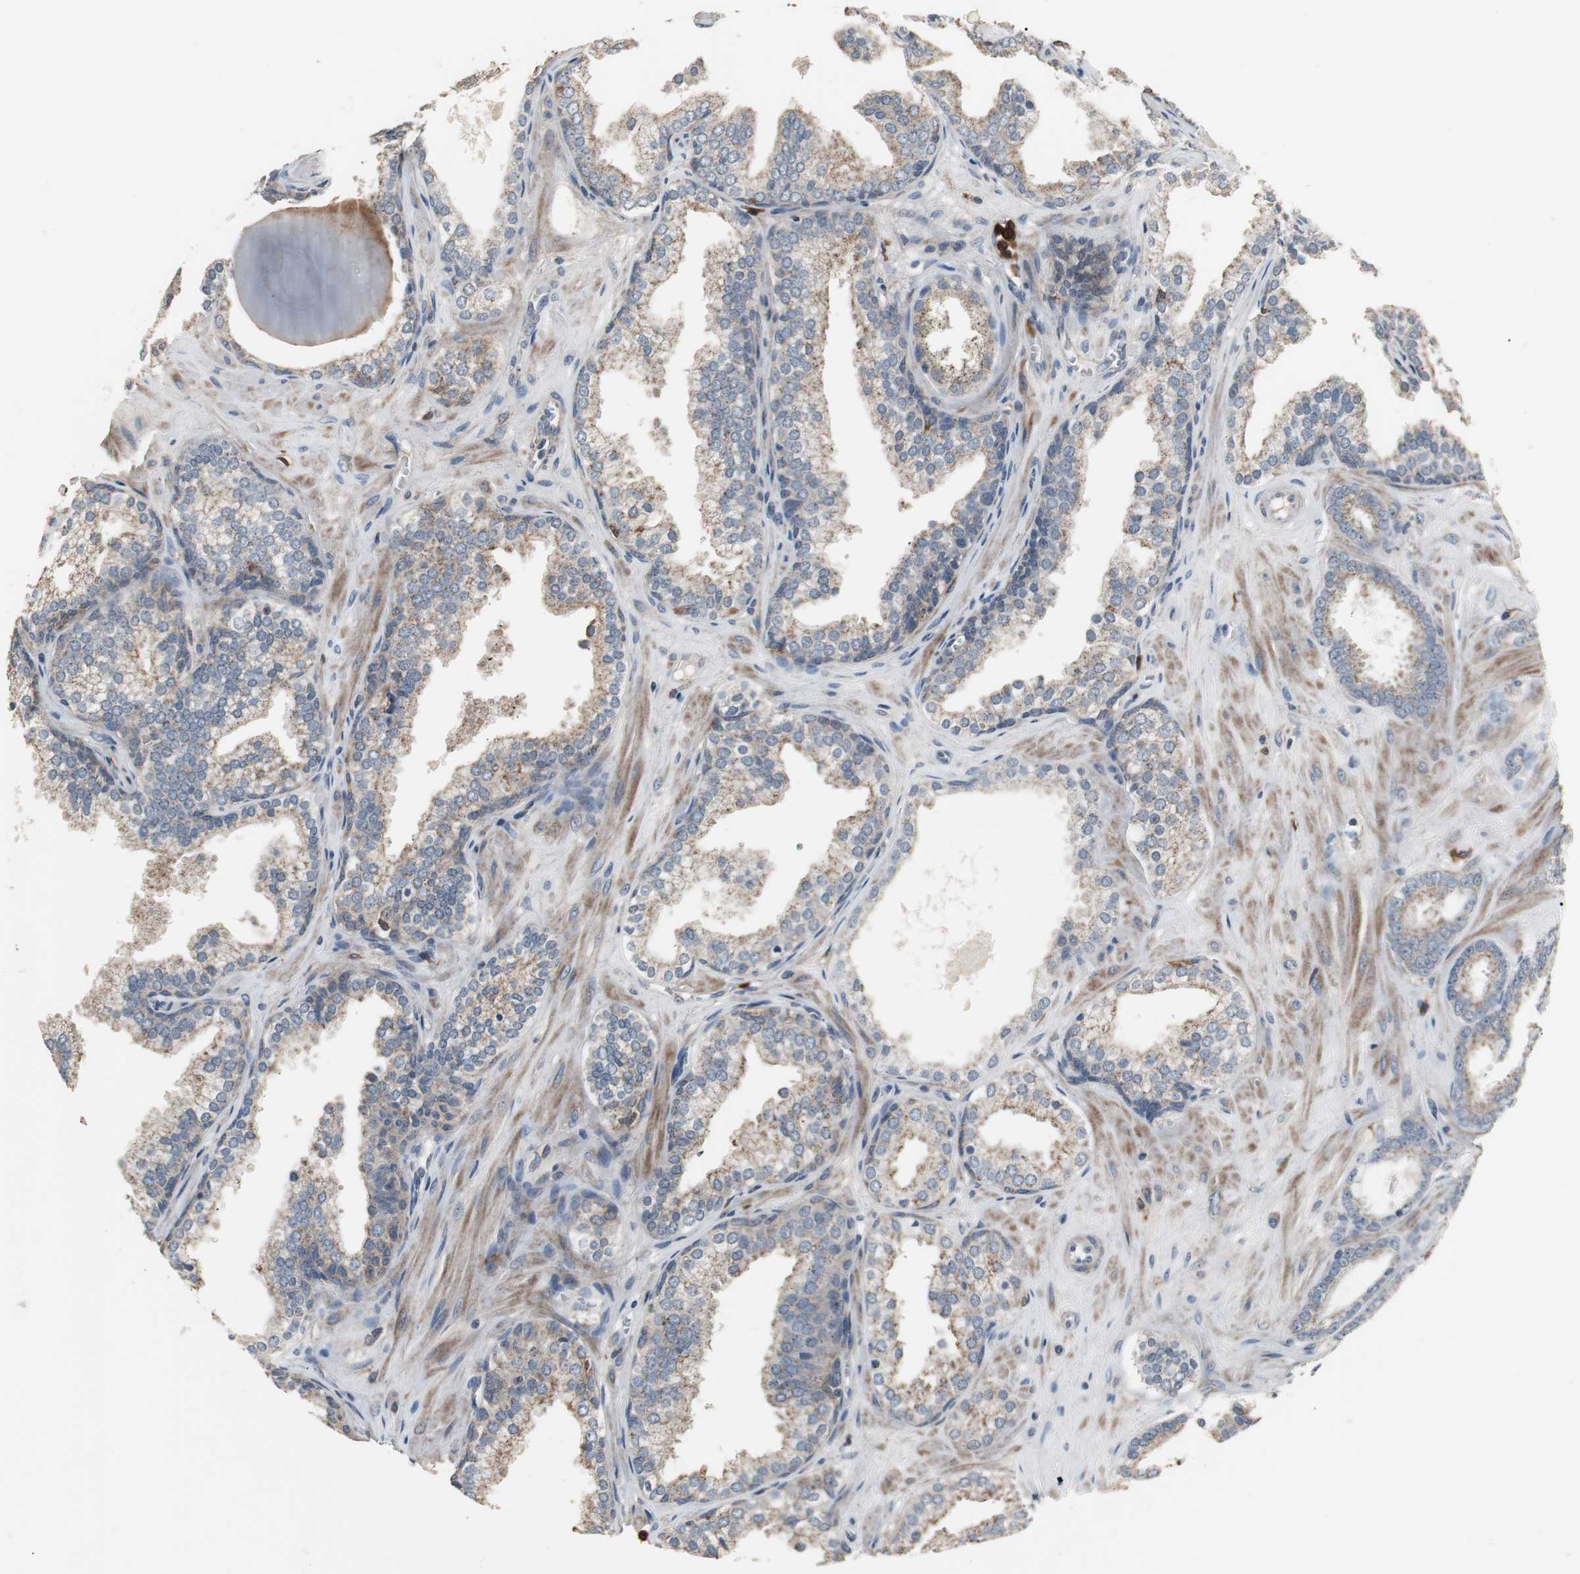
{"staining": {"intensity": "weak", "quantity": ">75%", "location": "cytoplasmic/membranous"}, "tissue": "prostate cancer", "cell_type": "Tumor cells", "image_type": "cancer", "snomed": [{"axis": "morphology", "description": "Adenocarcinoma, Low grade"}, {"axis": "topography", "description": "Prostate"}], "caption": "Immunohistochemical staining of prostate low-grade adenocarcinoma demonstrates low levels of weak cytoplasmic/membranous protein positivity in about >75% of tumor cells.", "gene": "NCF2", "patient": {"sex": "male", "age": 57}}